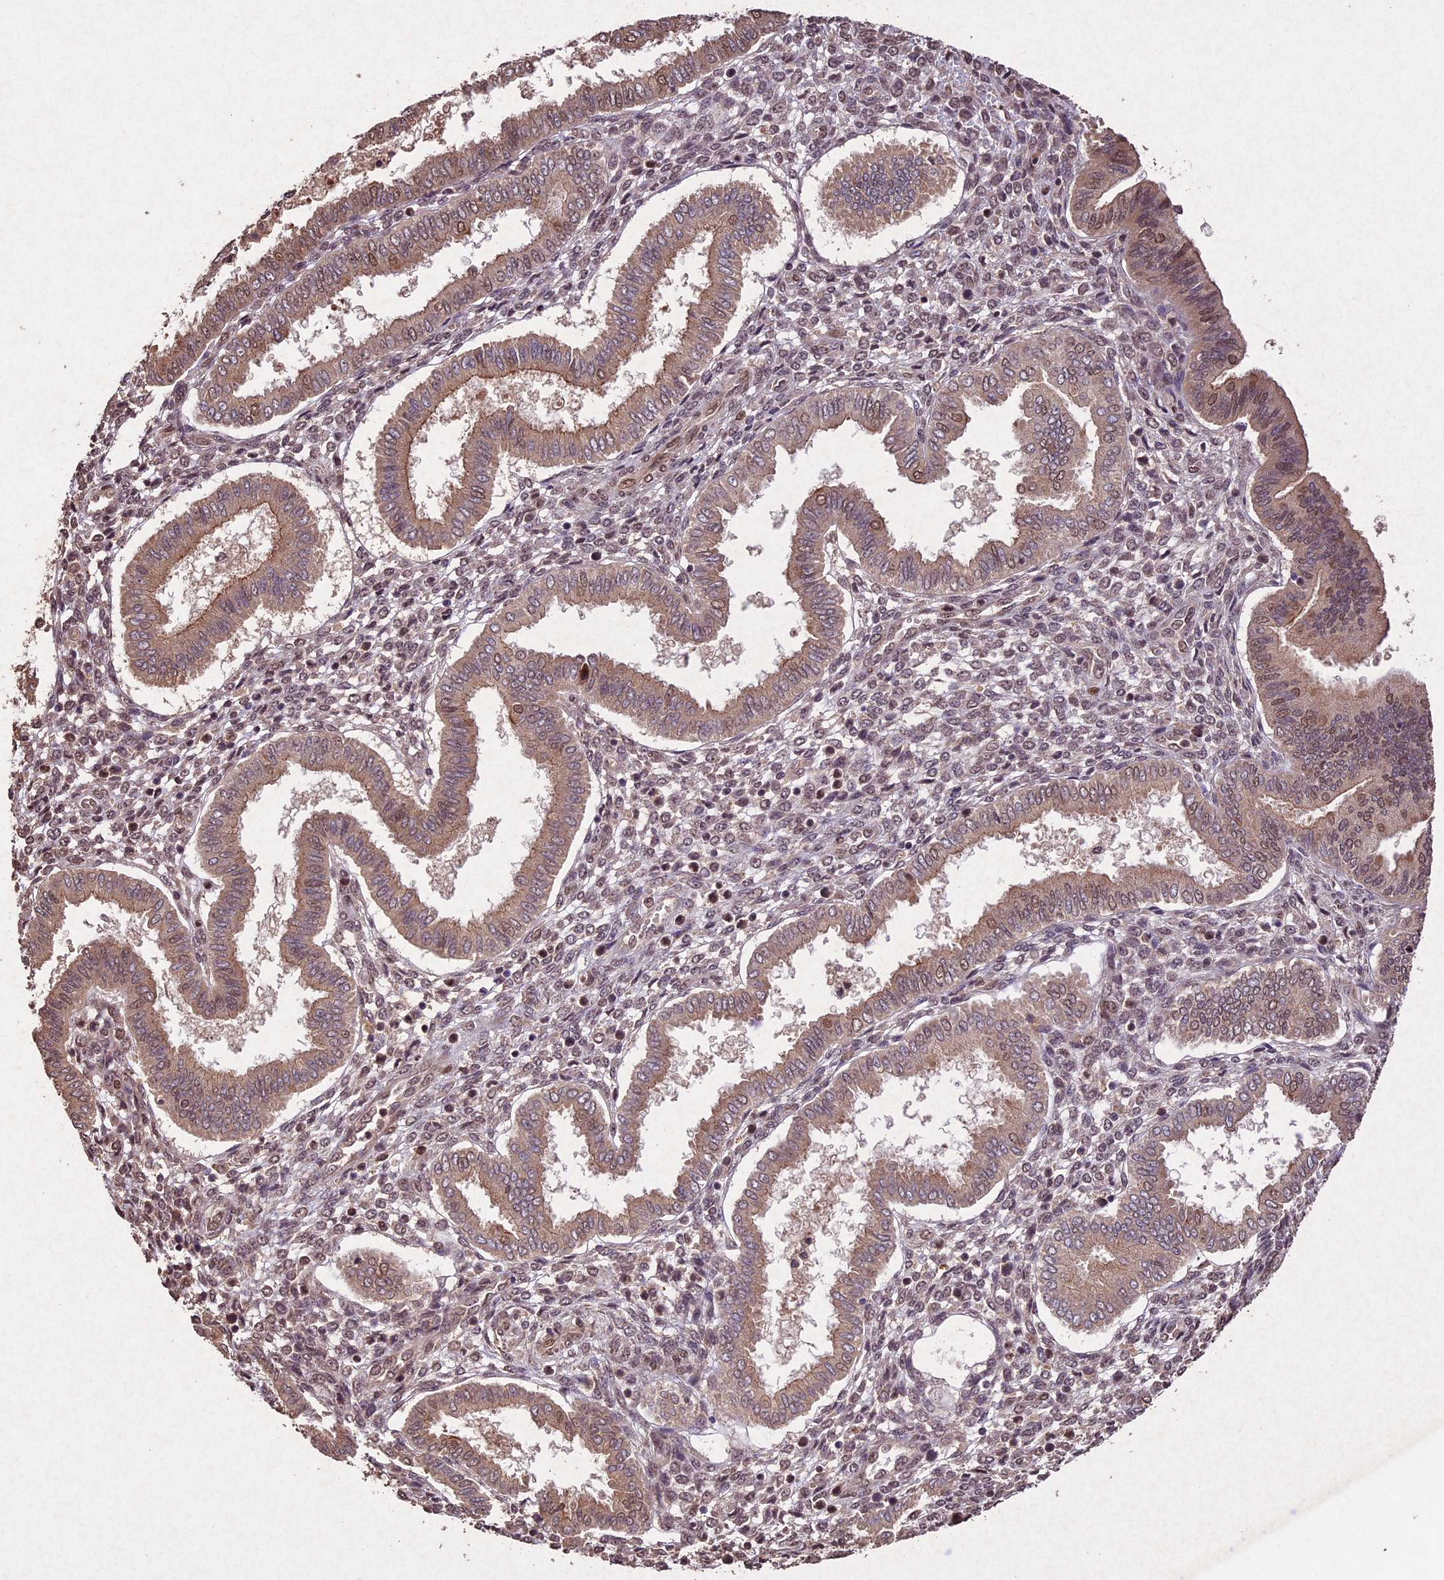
{"staining": {"intensity": "weak", "quantity": "25%-75%", "location": "nuclear"}, "tissue": "endometrium", "cell_type": "Cells in endometrial stroma", "image_type": "normal", "snomed": [{"axis": "morphology", "description": "Normal tissue, NOS"}, {"axis": "topography", "description": "Endometrium"}], "caption": "IHC staining of normal endometrium, which shows low levels of weak nuclear expression in about 25%-75% of cells in endometrial stroma indicating weak nuclear protein expression. The staining was performed using DAB (3,3'-diaminobenzidine) (brown) for protein detection and nuclei were counterstained in hematoxylin (blue).", "gene": "CDKN2AIP", "patient": {"sex": "female", "age": 24}}